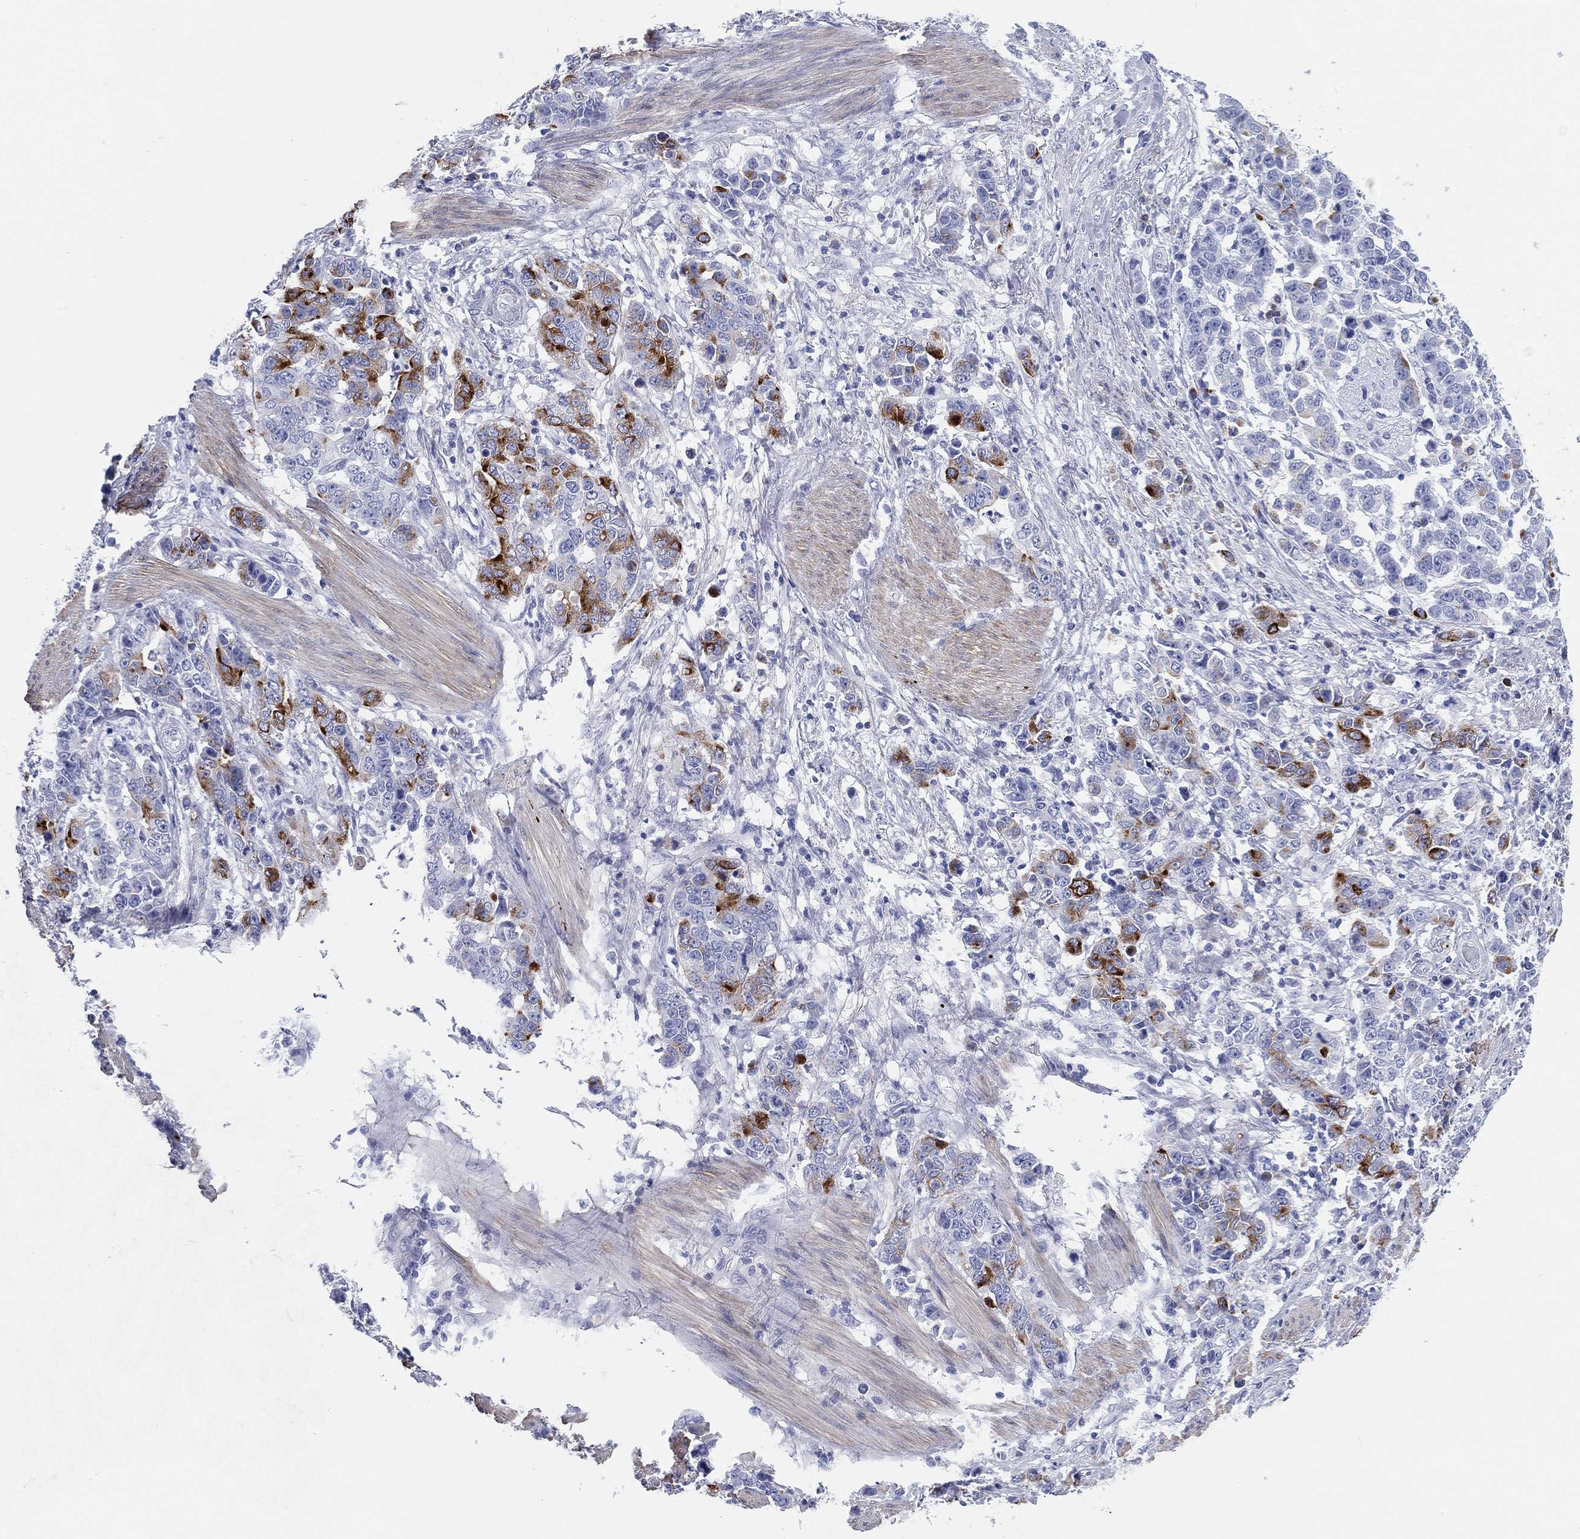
{"staining": {"intensity": "strong", "quantity": "<25%", "location": "cytoplasmic/membranous"}, "tissue": "stomach cancer", "cell_type": "Tumor cells", "image_type": "cancer", "snomed": [{"axis": "morphology", "description": "Adenocarcinoma, NOS"}, {"axis": "topography", "description": "Stomach, upper"}], "caption": "DAB (3,3'-diaminobenzidine) immunohistochemical staining of human stomach cancer demonstrates strong cytoplasmic/membranous protein staining in approximately <25% of tumor cells.", "gene": "CD79A", "patient": {"sex": "male", "age": 69}}